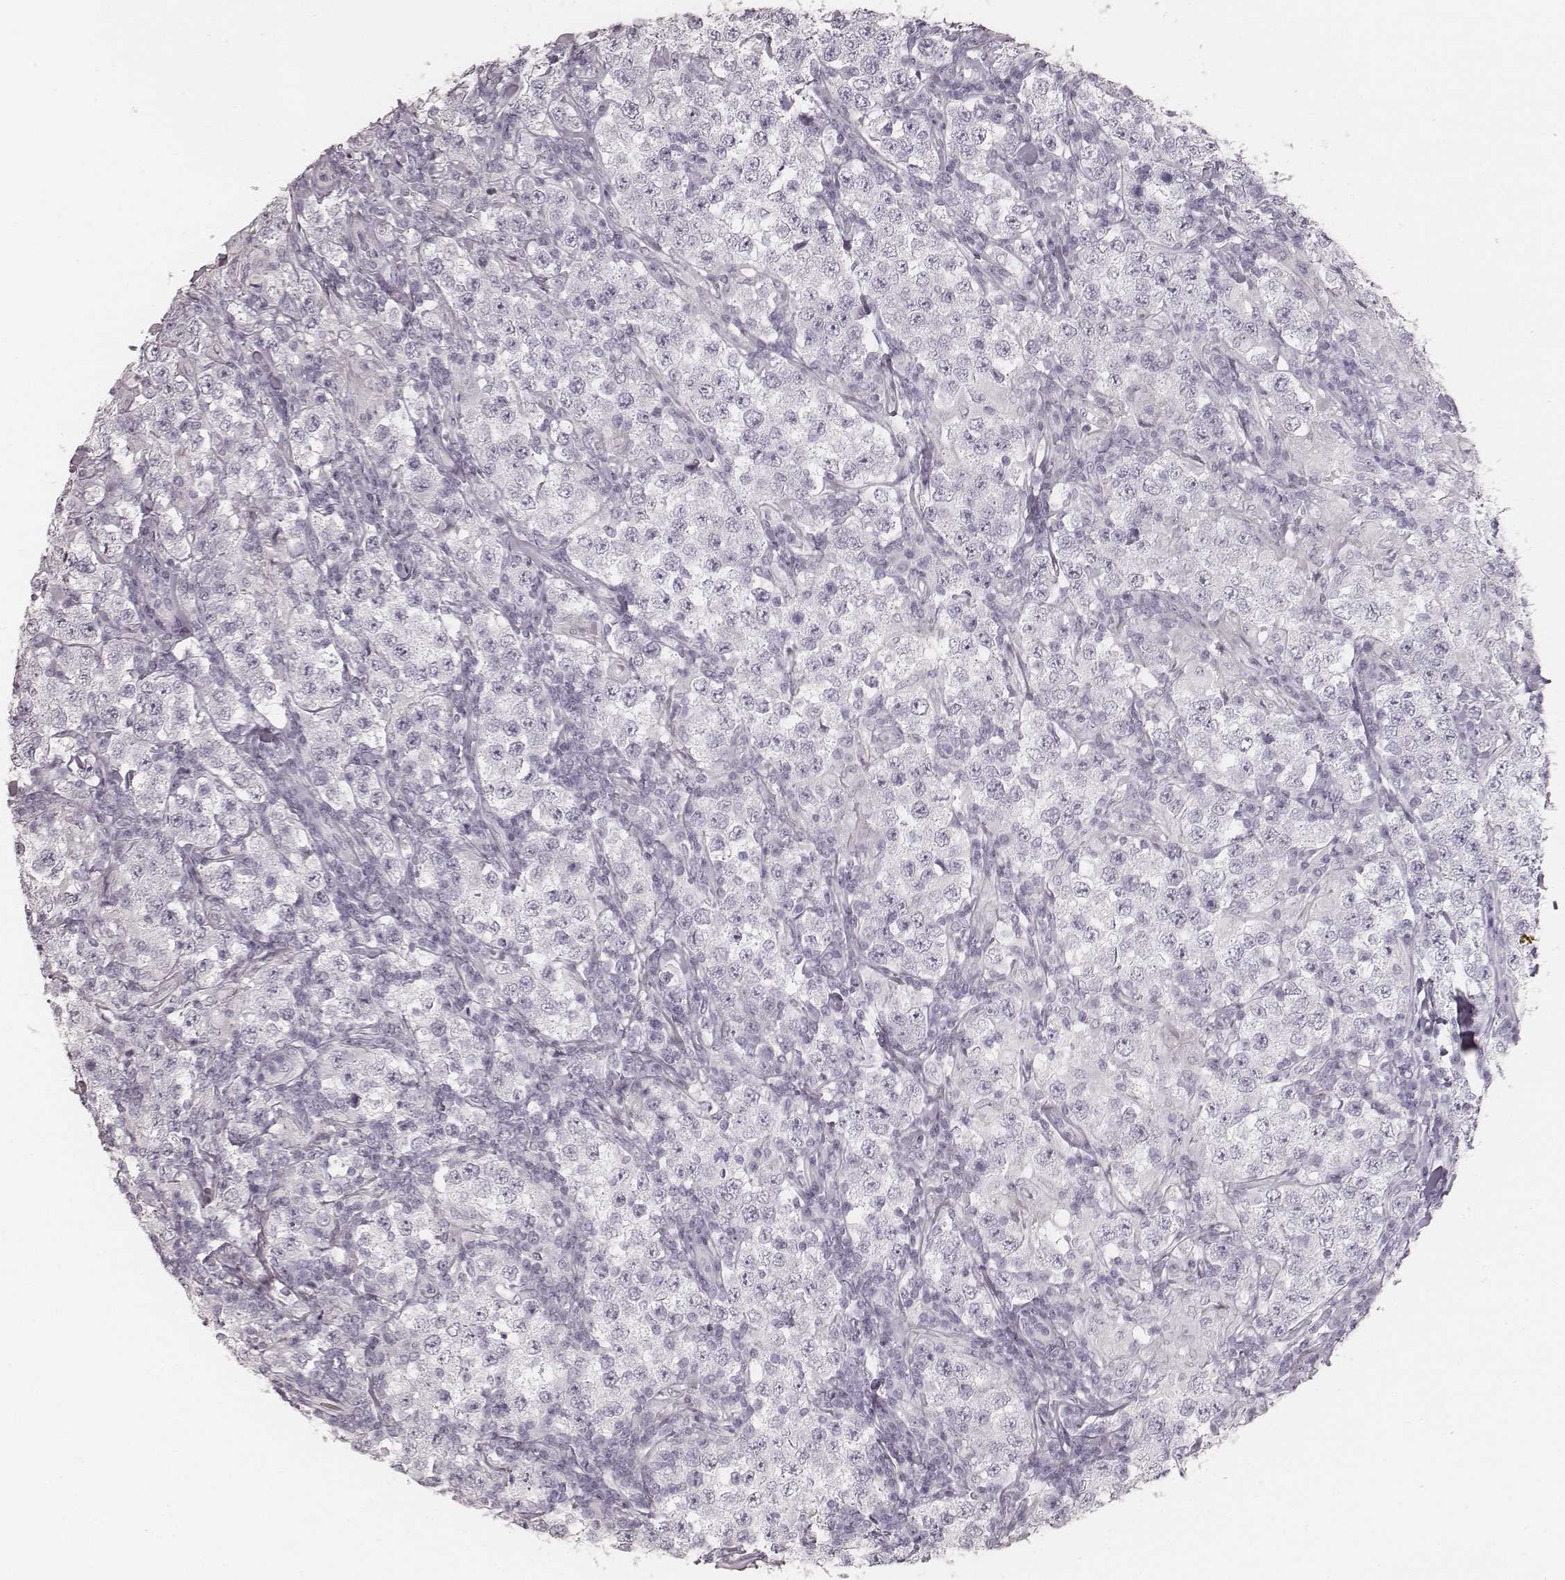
{"staining": {"intensity": "negative", "quantity": "none", "location": "none"}, "tissue": "testis cancer", "cell_type": "Tumor cells", "image_type": "cancer", "snomed": [{"axis": "morphology", "description": "Seminoma, NOS"}, {"axis": "morphology", "description": "Carcinoma, Embryonal, NOS"}, {"axis": "topography", "description": "Testis"}], "caption": "An image of human testis cancer is negative for staining in tumor cells. (Brightfield microscopy of DAB (3,3'-diaminobenzidine) IHC at high magnification).", "gene": "KRT34", "patient": {"sex": "male", "age": 41}}